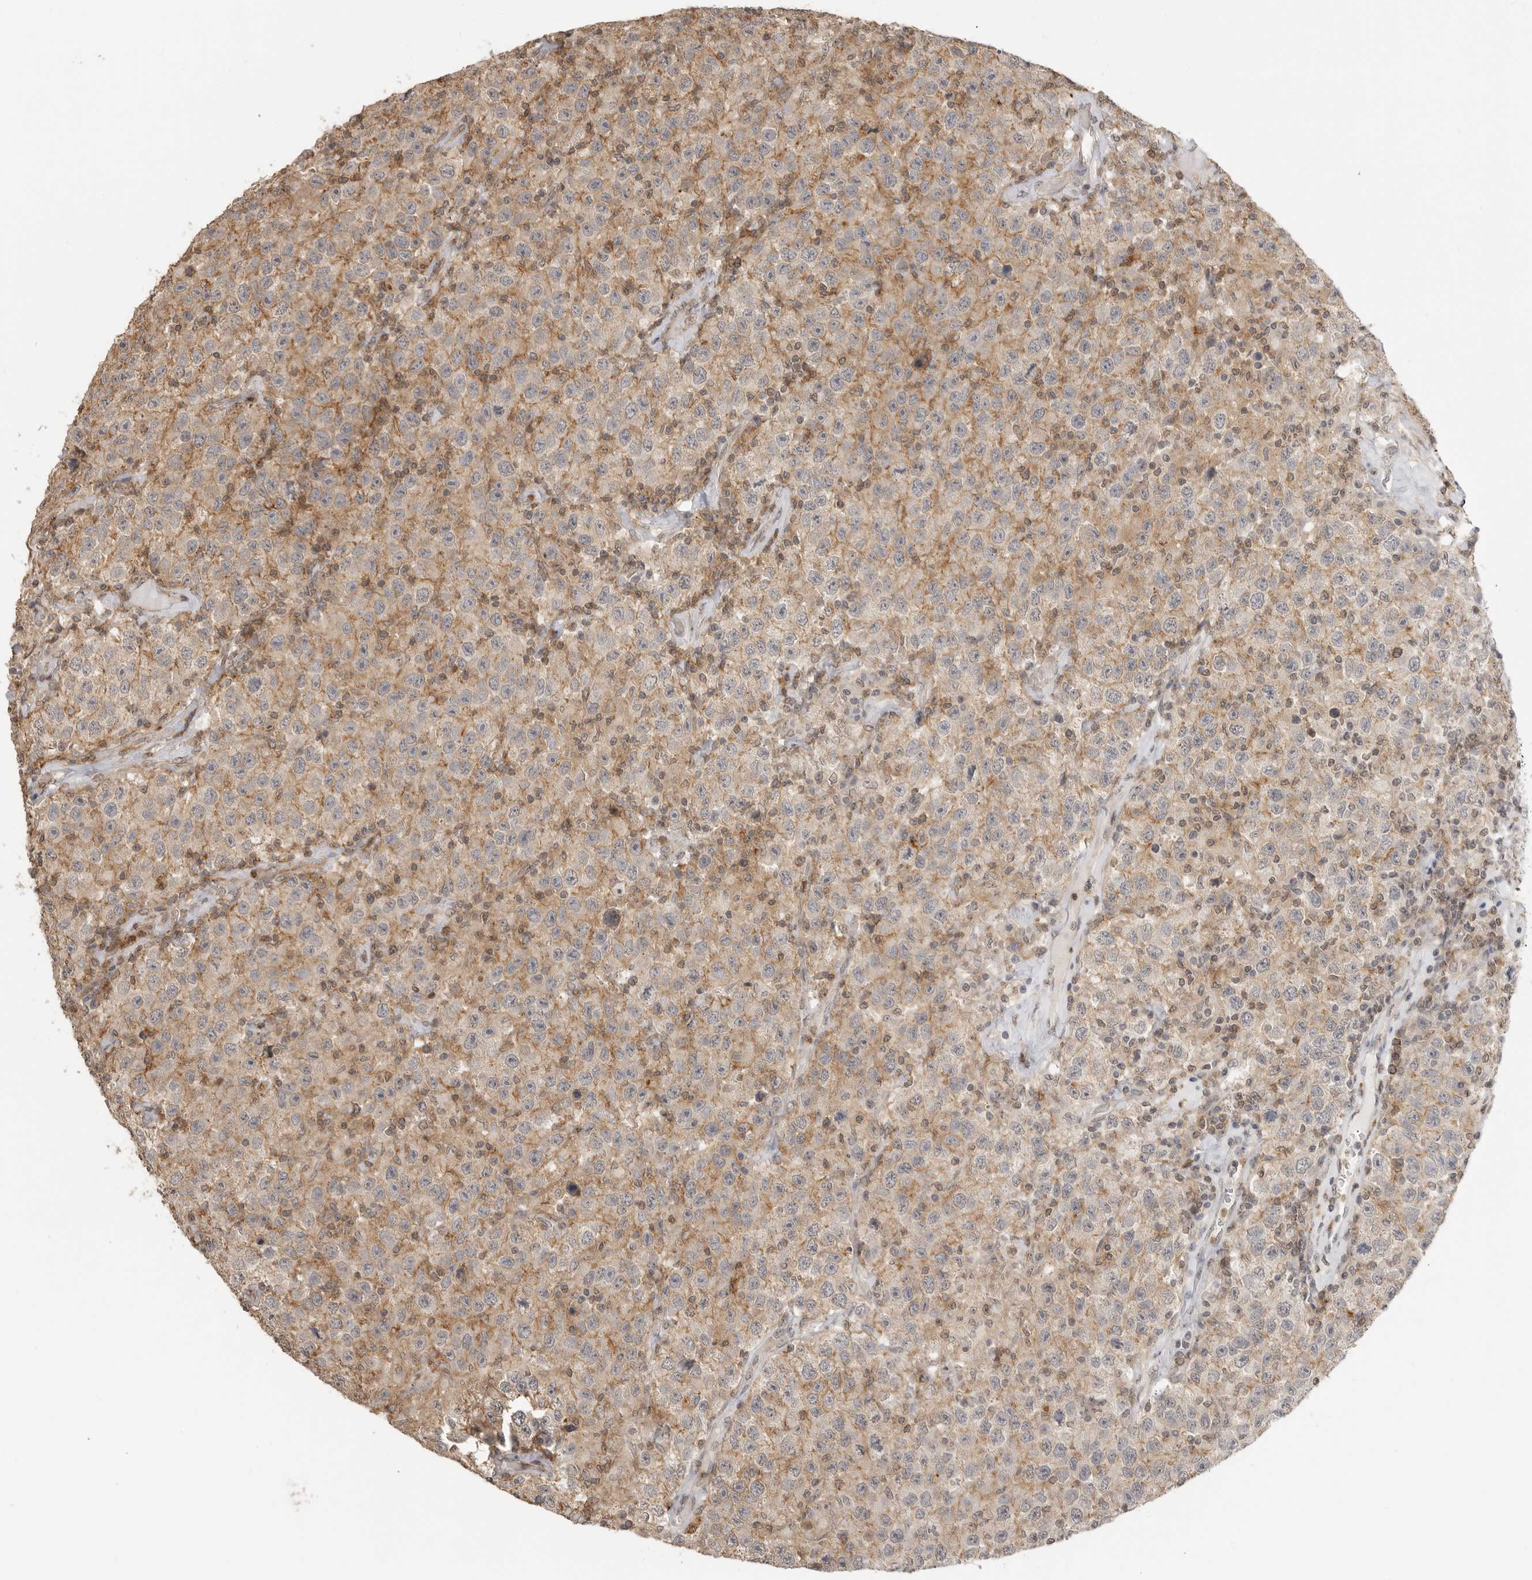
{"staining": {"intensity": "moderate", "quantity": "<25%", "location": "cytoplasmic/membranous"}, "tissue": "testis cancer", "cell_type": "Tumor cells", "image_type": "cancer", "snomed": [{"axis": "morphology", "description": "Seminoma, NOS"}, {"axis": "topography", "description": "Testis"}], "caption": "Tumor cells reveal low levels of moderate cytoplasmic/membranous expression in about <25% of cells in human testis cancer (seminoma). (DAB (3,3'-diaminobenzidine) = brown stain, brightfield microscopy at high magnification).", "gene": "GPC2", "patient": {"sex": "male", "age": 41}}